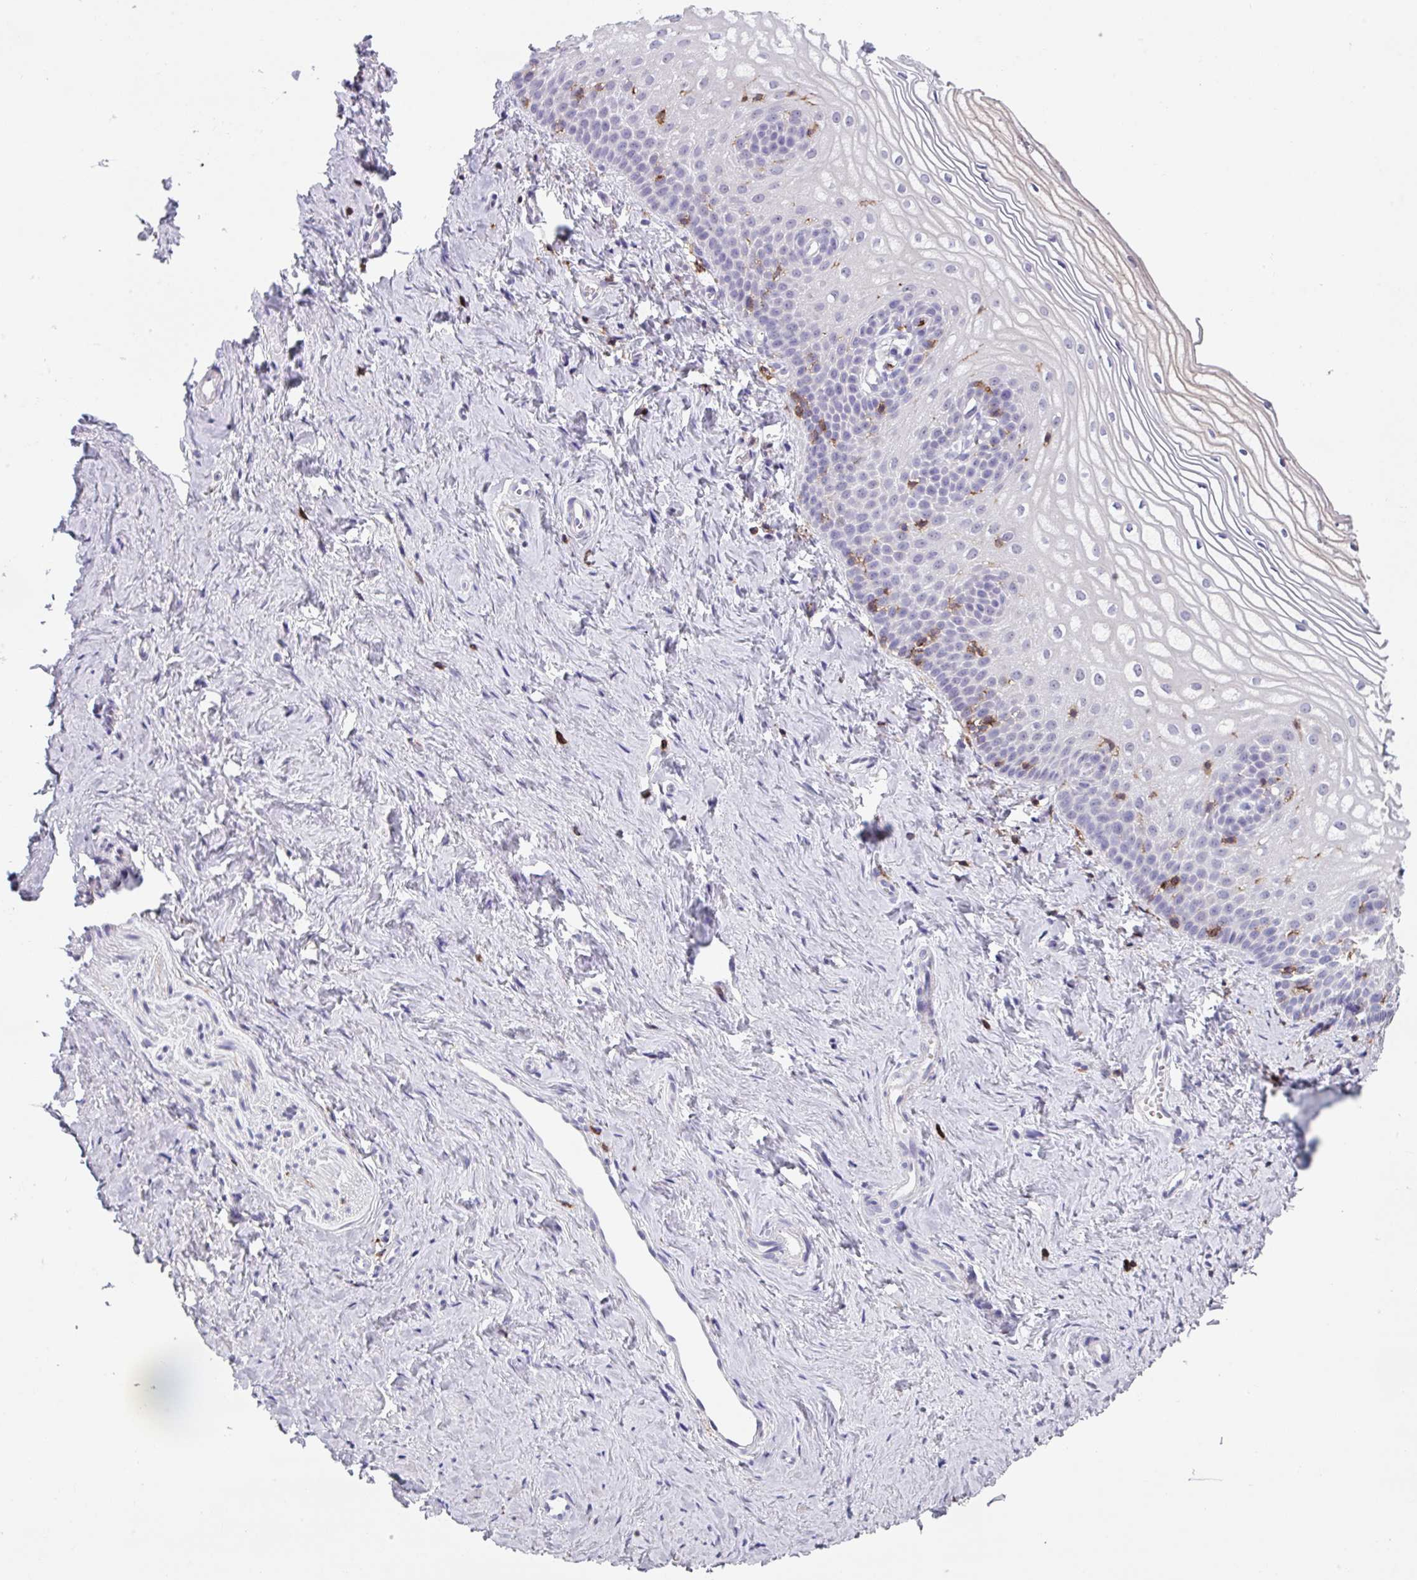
{"staining": {"intensity": "negative", "quantity": "none", "location": "none"}, "tissue": "vagina", "cell_type": "Squamous epithelial cells", "image_type": "normal", "snomed": [{"axis": "morphology", "description": "Normal tissue, NOS"}, {"axis": "topography", "description": "Vagina"}], "caption": "A histopathology image of vagina stained for a protein demonstrates no brown staining in squamous epithelial cells.", "gene": "EXOSC5", "patient": {"sex": "female", "age": 56}}